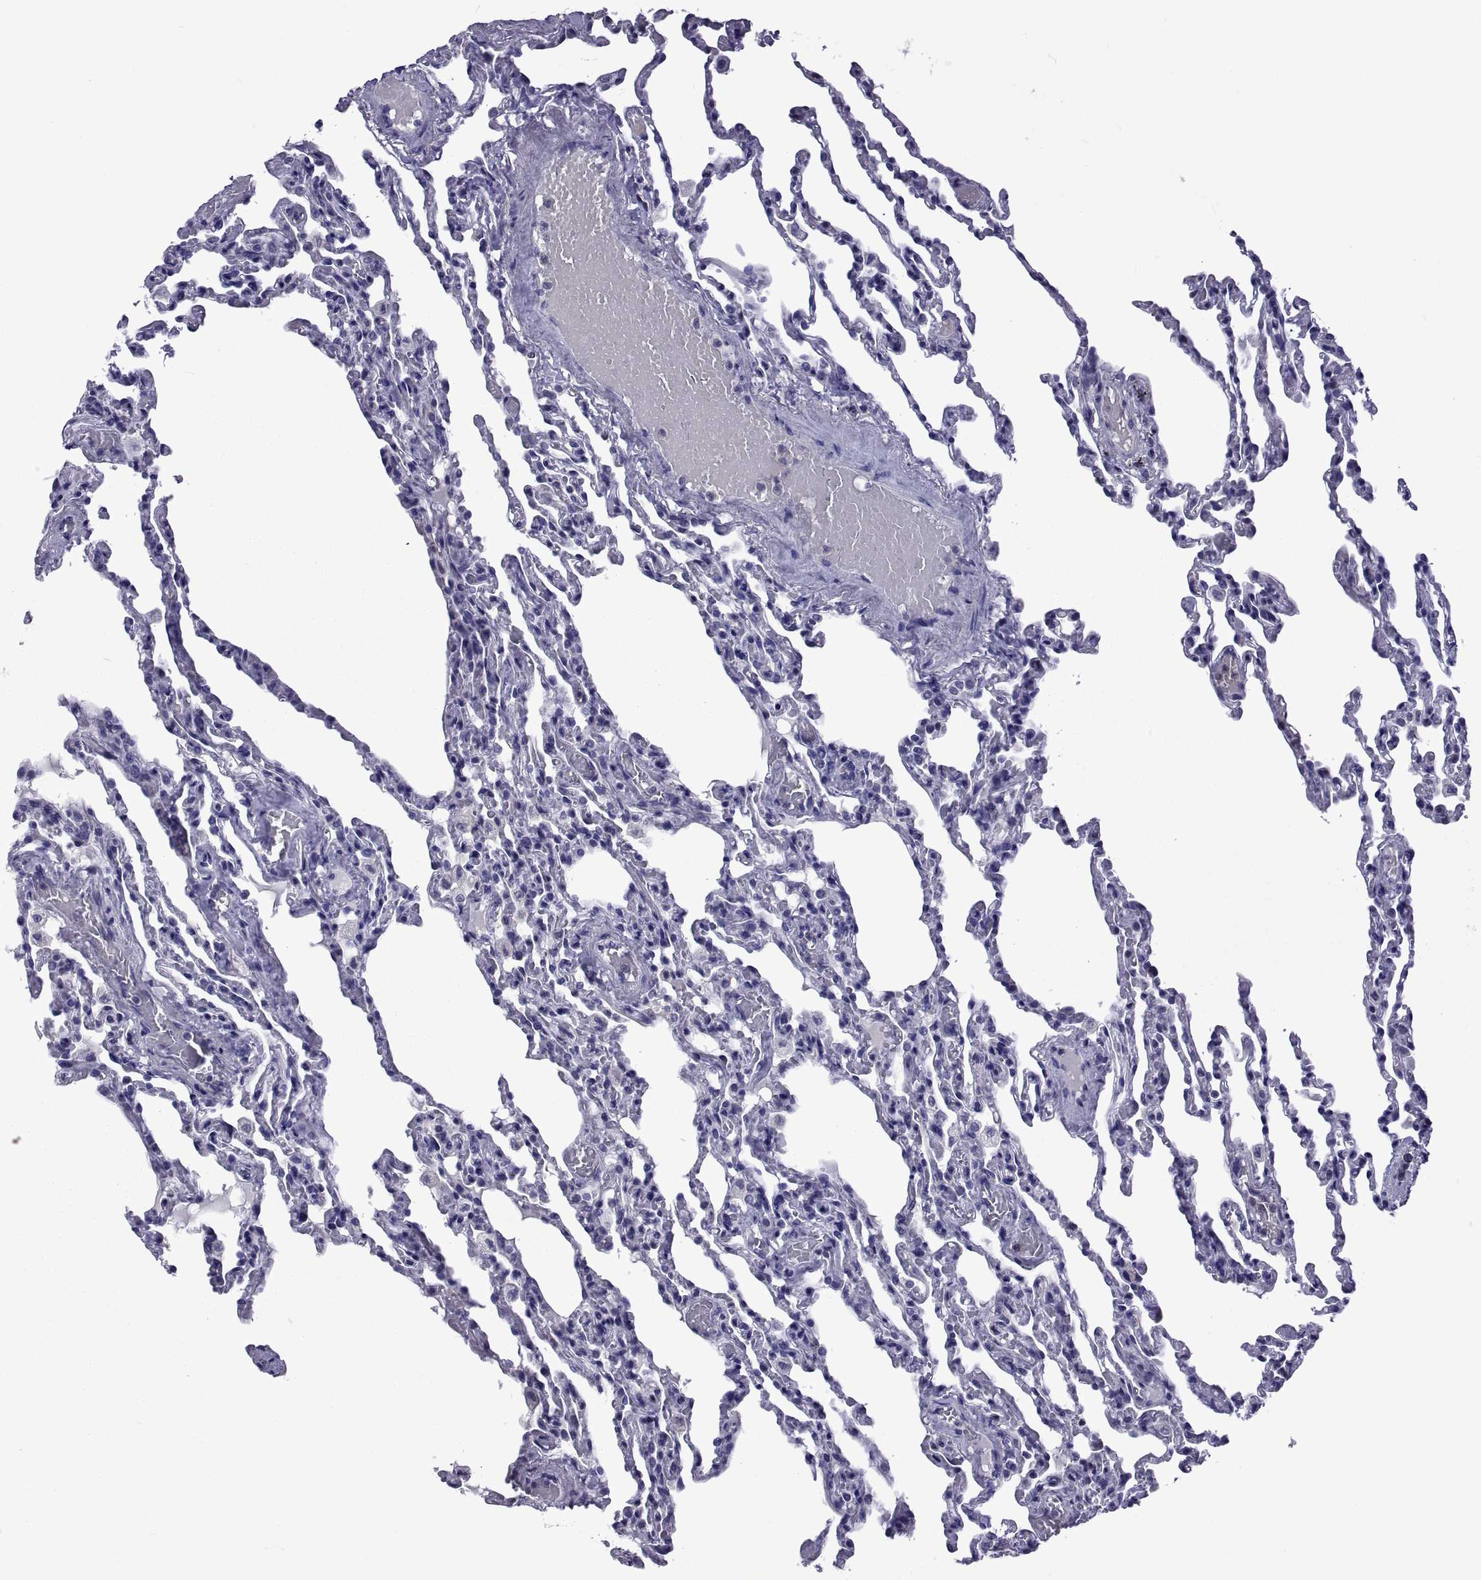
{"staining": {"intensity": "negative", "quantity": "none", "location": "none"}, "tissue": "lung", "cell_type": "Alveolar cells", "image_type": "normal", "snomed": [{"axis": "morphology", "description": "Normal tissue, NOS"}, {"axis": "topography", "description": "Lung"}], "caption": "The photomicrograph displays no staining of alveolar cells in unremarkable lung.", "gene": "LCN9", "patient": {"sex": "female", "age": 43}}